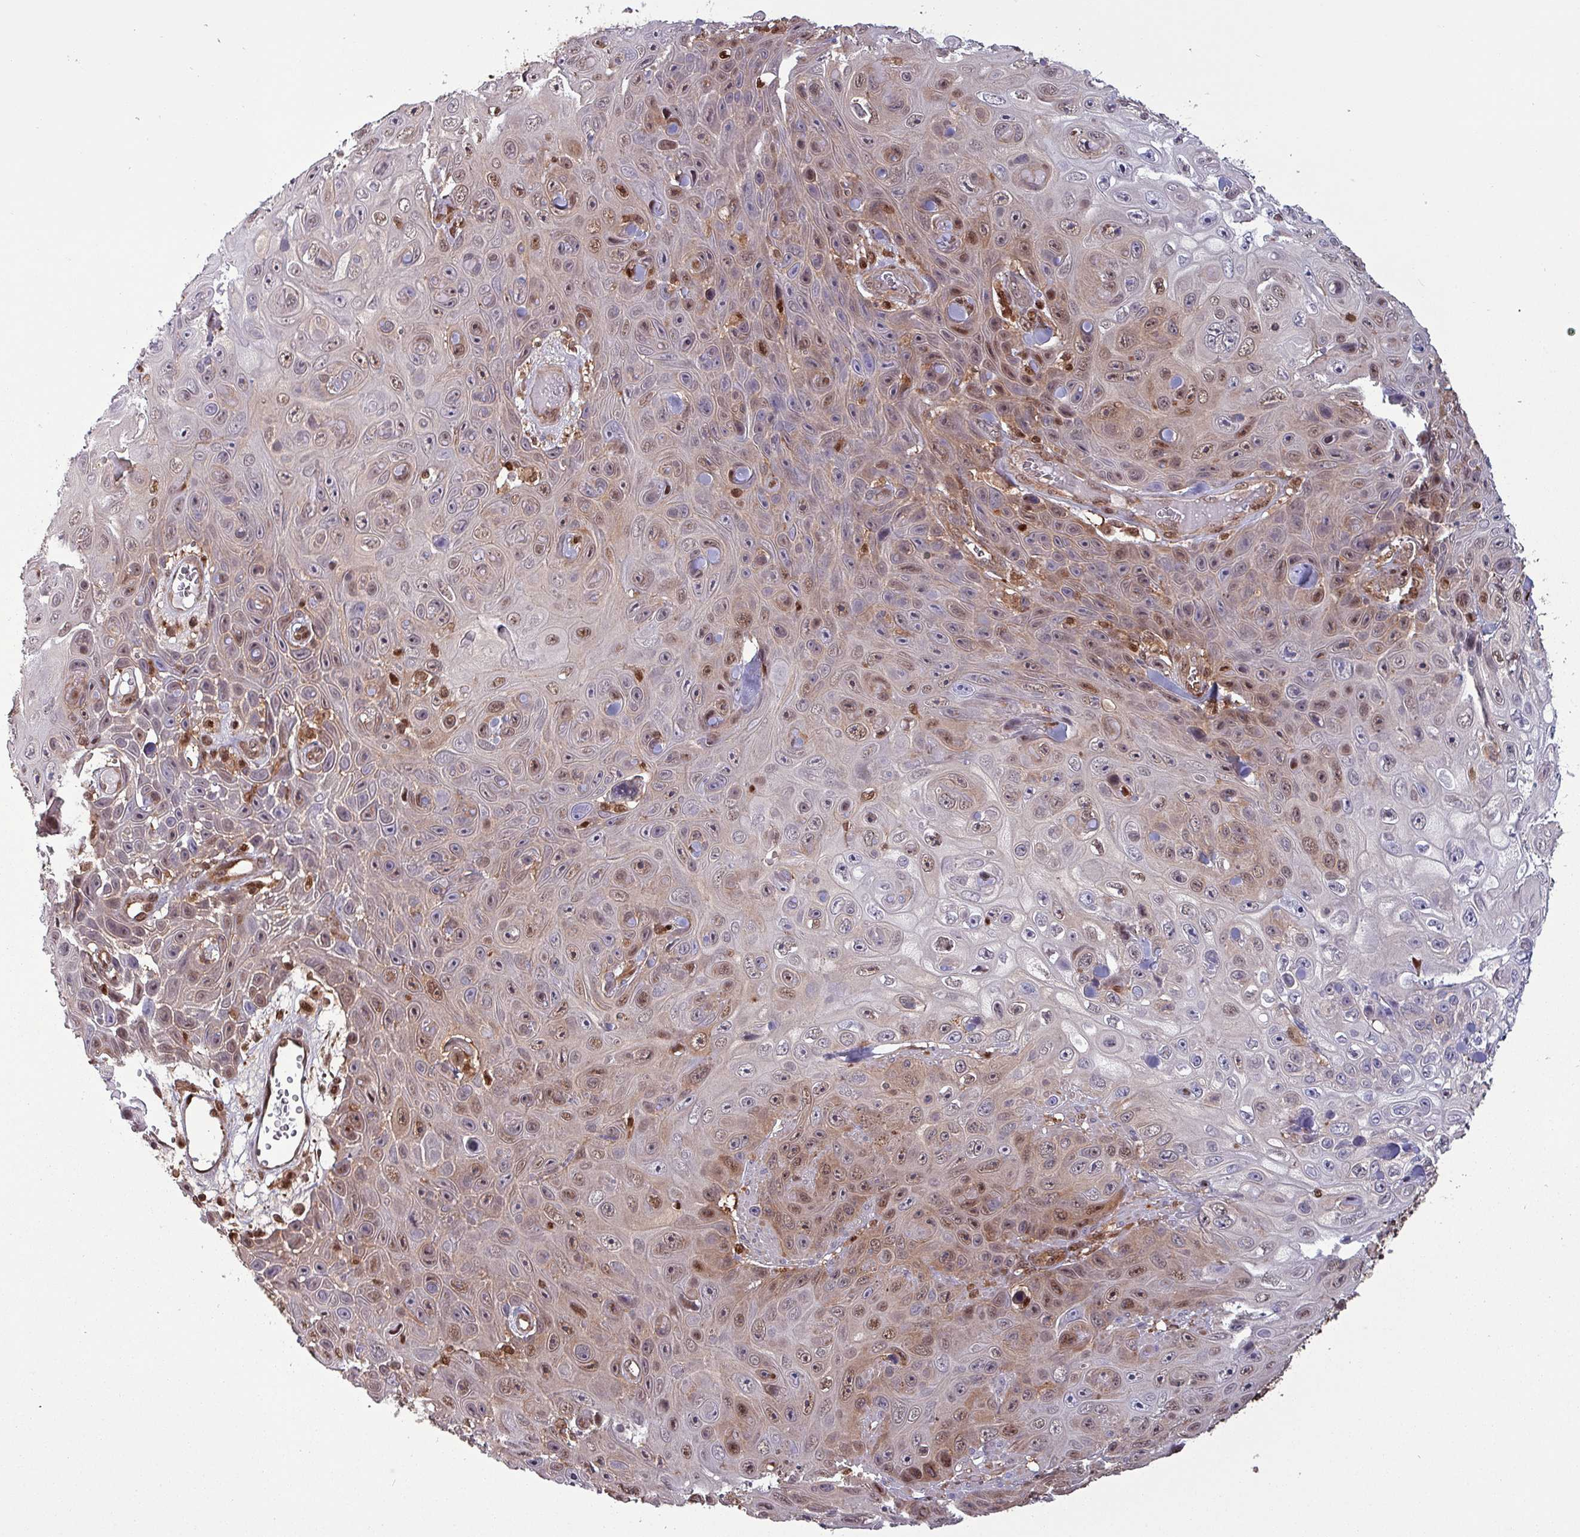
{"staining": {"intensity": "moderate", "quantity": "25%-75%", "location": "nuclear"}, "tissue": "skin cancer", "cell_type": "Tumor cells", "image_type": "cancer", "snomed": [{"axis": "morphology", "description": "Squamous cell carcinoma, NOS"}, {"axis": "topography", "description": "Skin"}], "caption": "Human squamous cell carcinoma (skin) stained with a brown dye demonstrates moderate nuclear positive expression in about 25%-75% of tumor cells.", "gene": "PSMB8", "patient": {"sex": "male", "age": 82}}